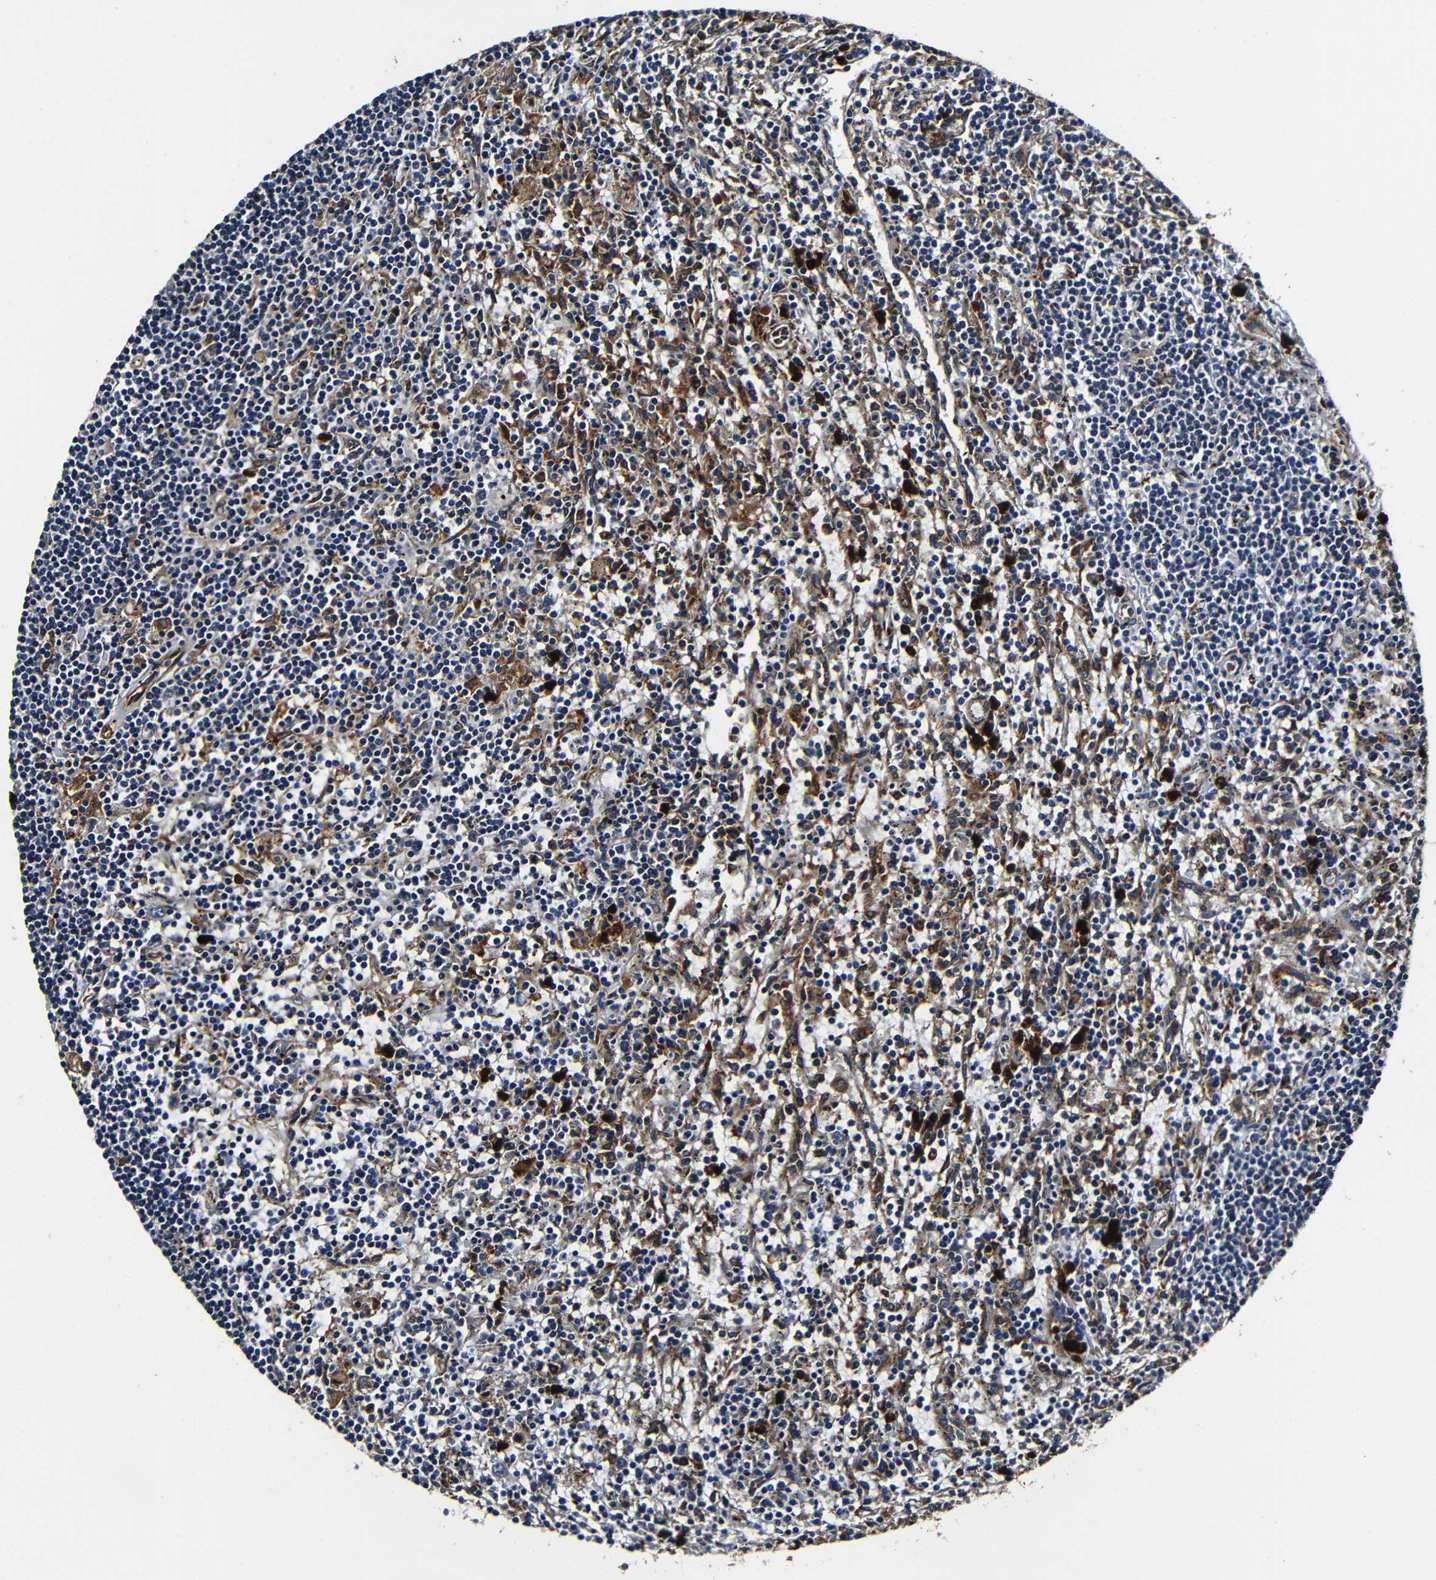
{"staining": {"intensity": "negative", "quantity": "none", "location": "none"}, "tissue": "lymphoma", "cell_type": "Tumor cells", "image_type": "cancer", "snomed": [{"axis": "morphology", "description": "Malignant lymphoma, non-Hodgkin's type, Low grade"}, {"axis": "topography", "description": "Spleen"}], "caption": "The photomicrograph exhibits no staining of tumor cells in lymphoma.", "gene": "RRBP1", "patient": {"sex": "male", "age": 76}}